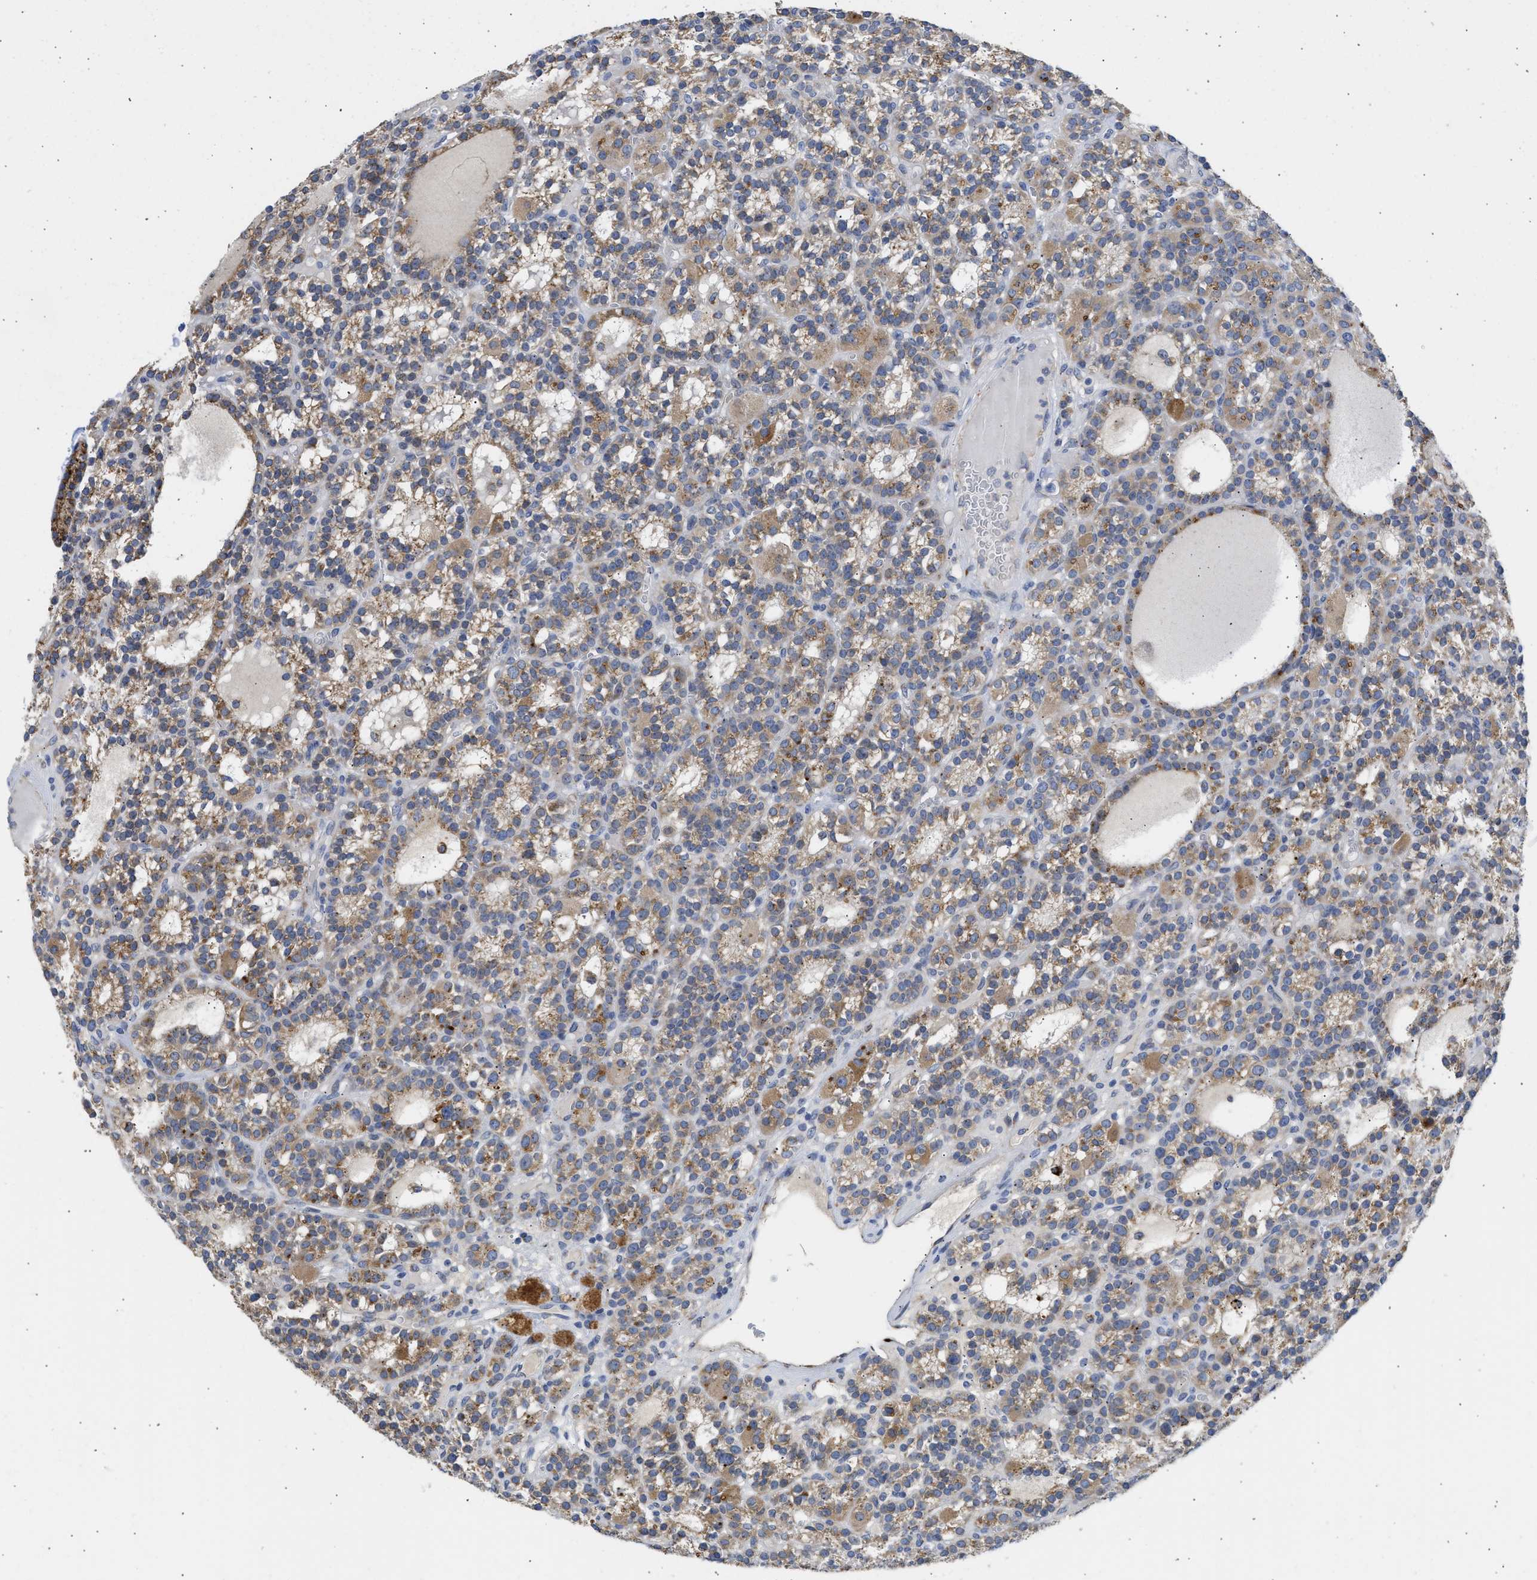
{"staining": {"intensity": "moderate", "quantity": ">75%", "location": "cytoplasmic/membranous"}, "tissue": "parathyroid gland", "cell_type": "Glandular cells", "image_type": "normal", "snomed": [{"axis": "morphology", "description": "Normal tissue, NOS"}, {"axis": "morphology", "description": "Adenoma, NOS"}, {"axis": "topography", "description": "Parathyroid gland"}], "caption": "Immunohistochemistry (IHC) staining of normal parathyroid gland, which exhibits medium levels of moderate cytoplasmic/membranous staining in about >75% of glandular cells indicating moderate cytoplasmic/membranous protein positivity. The staining was performed using DAB (3,3'-diaminobenzidine) (brown) for protein detection and nuclei were counterstained in hematoxylin (blue).", "gene": "TMED1", "patient": {"sex": "female", "age": 58}}